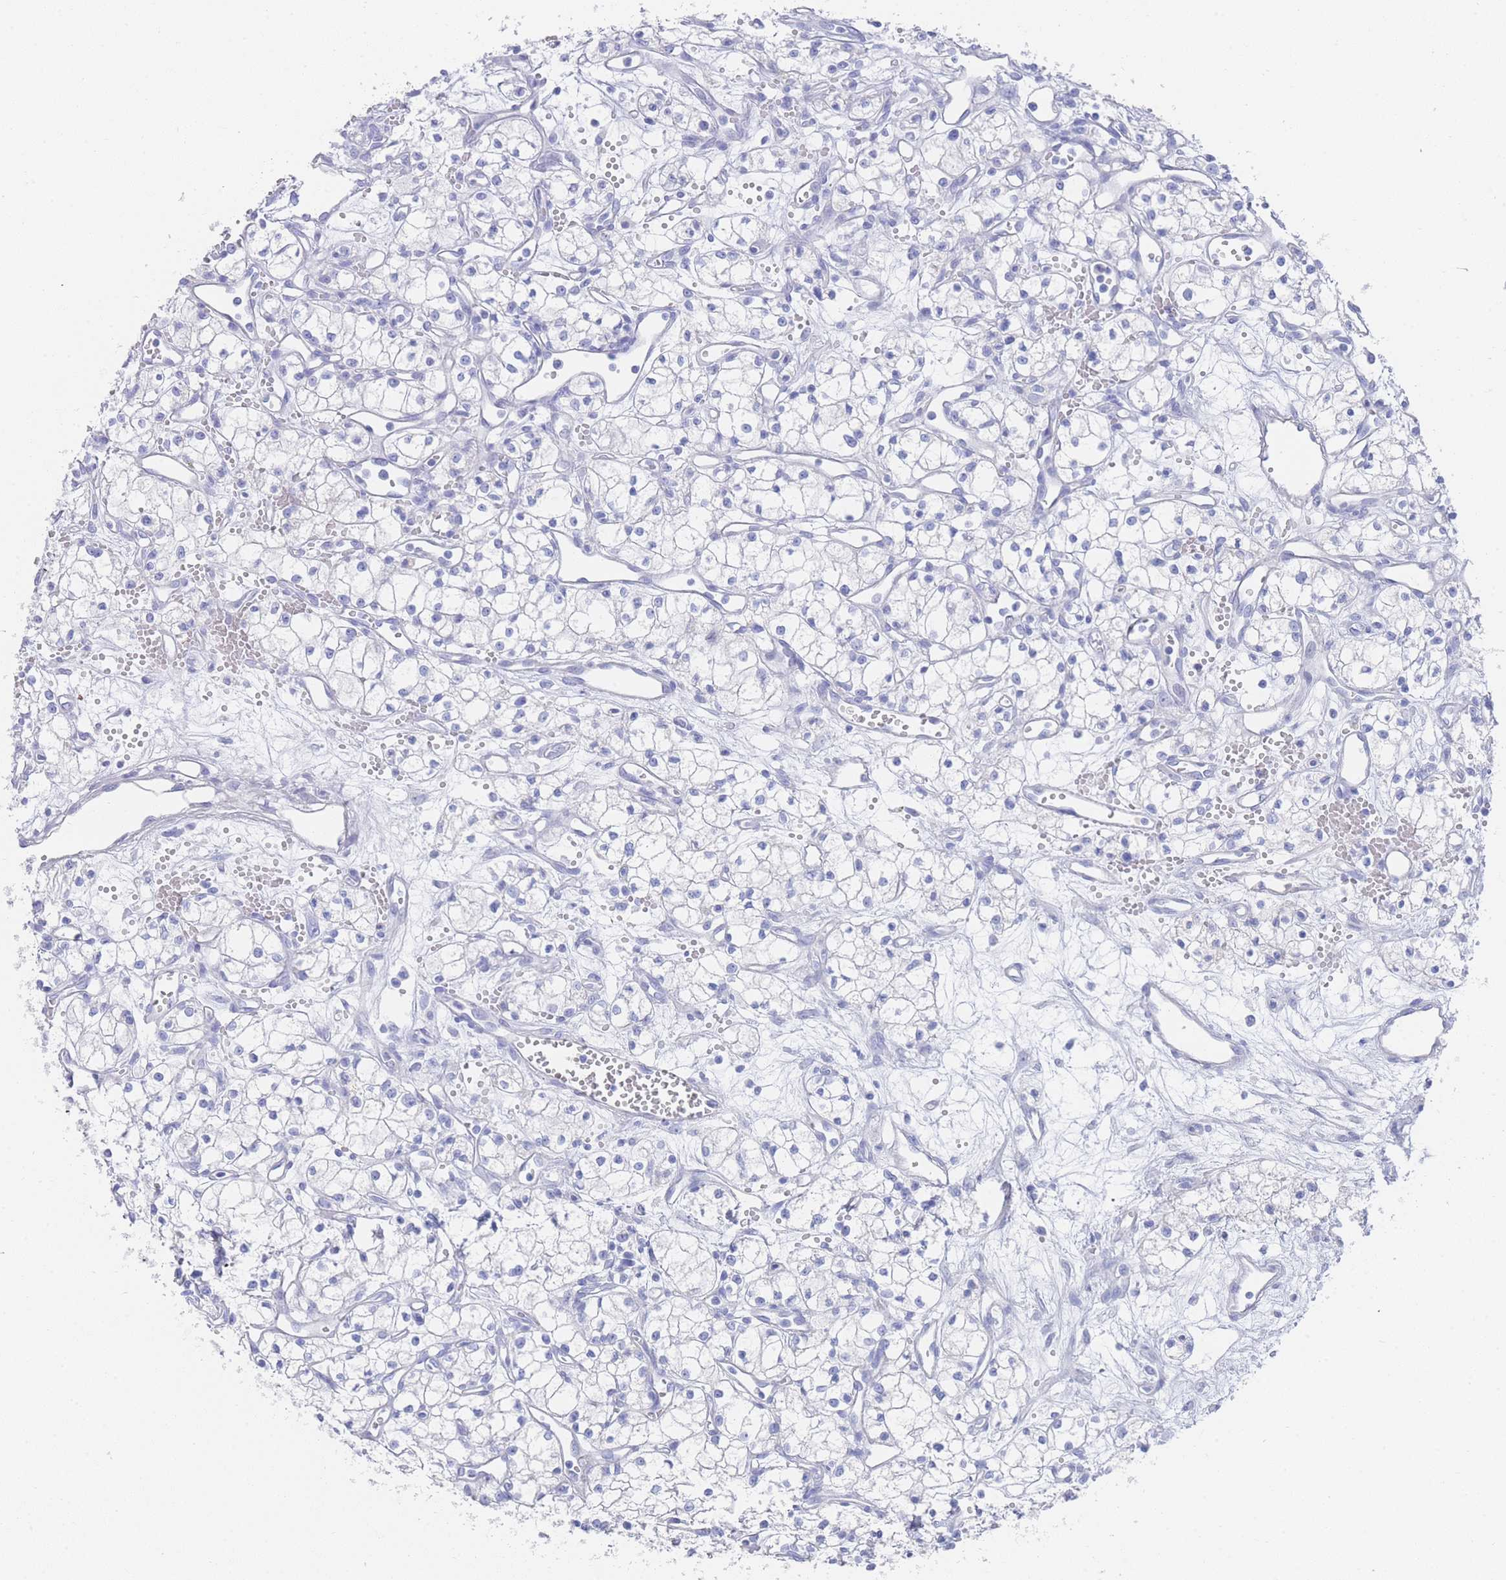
{"staining": {"intensity": "negative", "quantity": "none", "location": "none"}, "tissue": "renal cancer", "cell_type": "Tumor cells", "image_type": "cancer", "snomed": [{"axis": "morphology", "description": "Adenocarcinoma, NOS"}, {"axis": "topography", "description": "Kidney"}], "caption": "Histopathology image shows no protein staining in tumor cells of renal cancer tissue.", "gene": "LRRC37A", "patient": {"sex": "male", "age": 59}}